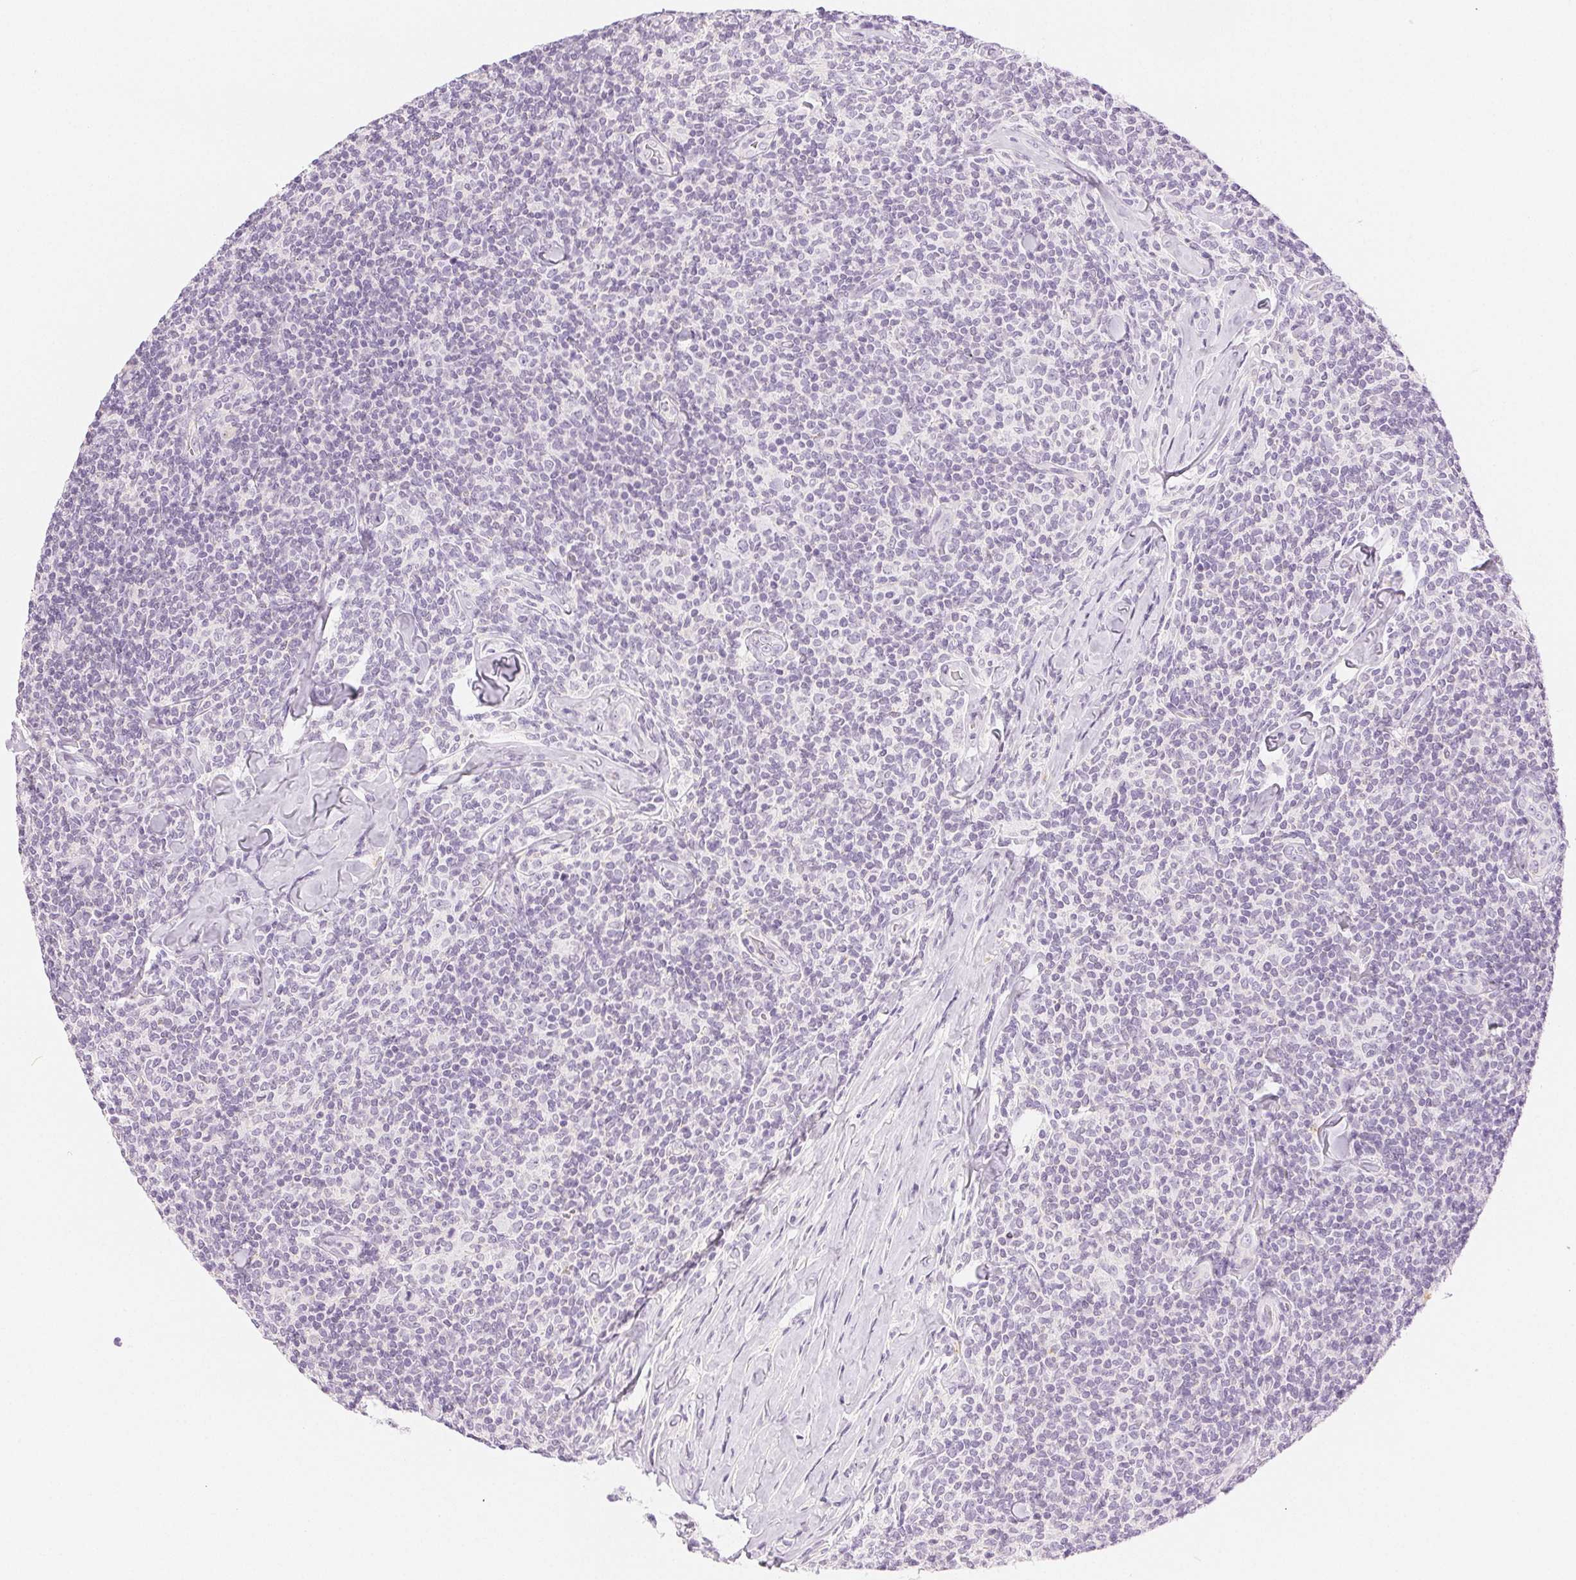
{"staining": {"intensity": "negative", "quantity": "none", "location": "none"}, "tissue": "lymphoma", "cell_type": "Tumor cells", "image_type": "cancer", "snomed": [{"axis": "morphology", "description": "Malignant lymphoma, non-Hodgkin's type, Low grade"}, {"axis": "topography", "description": "Lymph node"}], "caption": "A photomicrograph of low-grade malignant lymphoma, non-Hodgkin's type stained for a protein displays no brown staining in tumor cells.", "gene": "SLC5A2", "patient": {"sex": "female", "age": 56}}